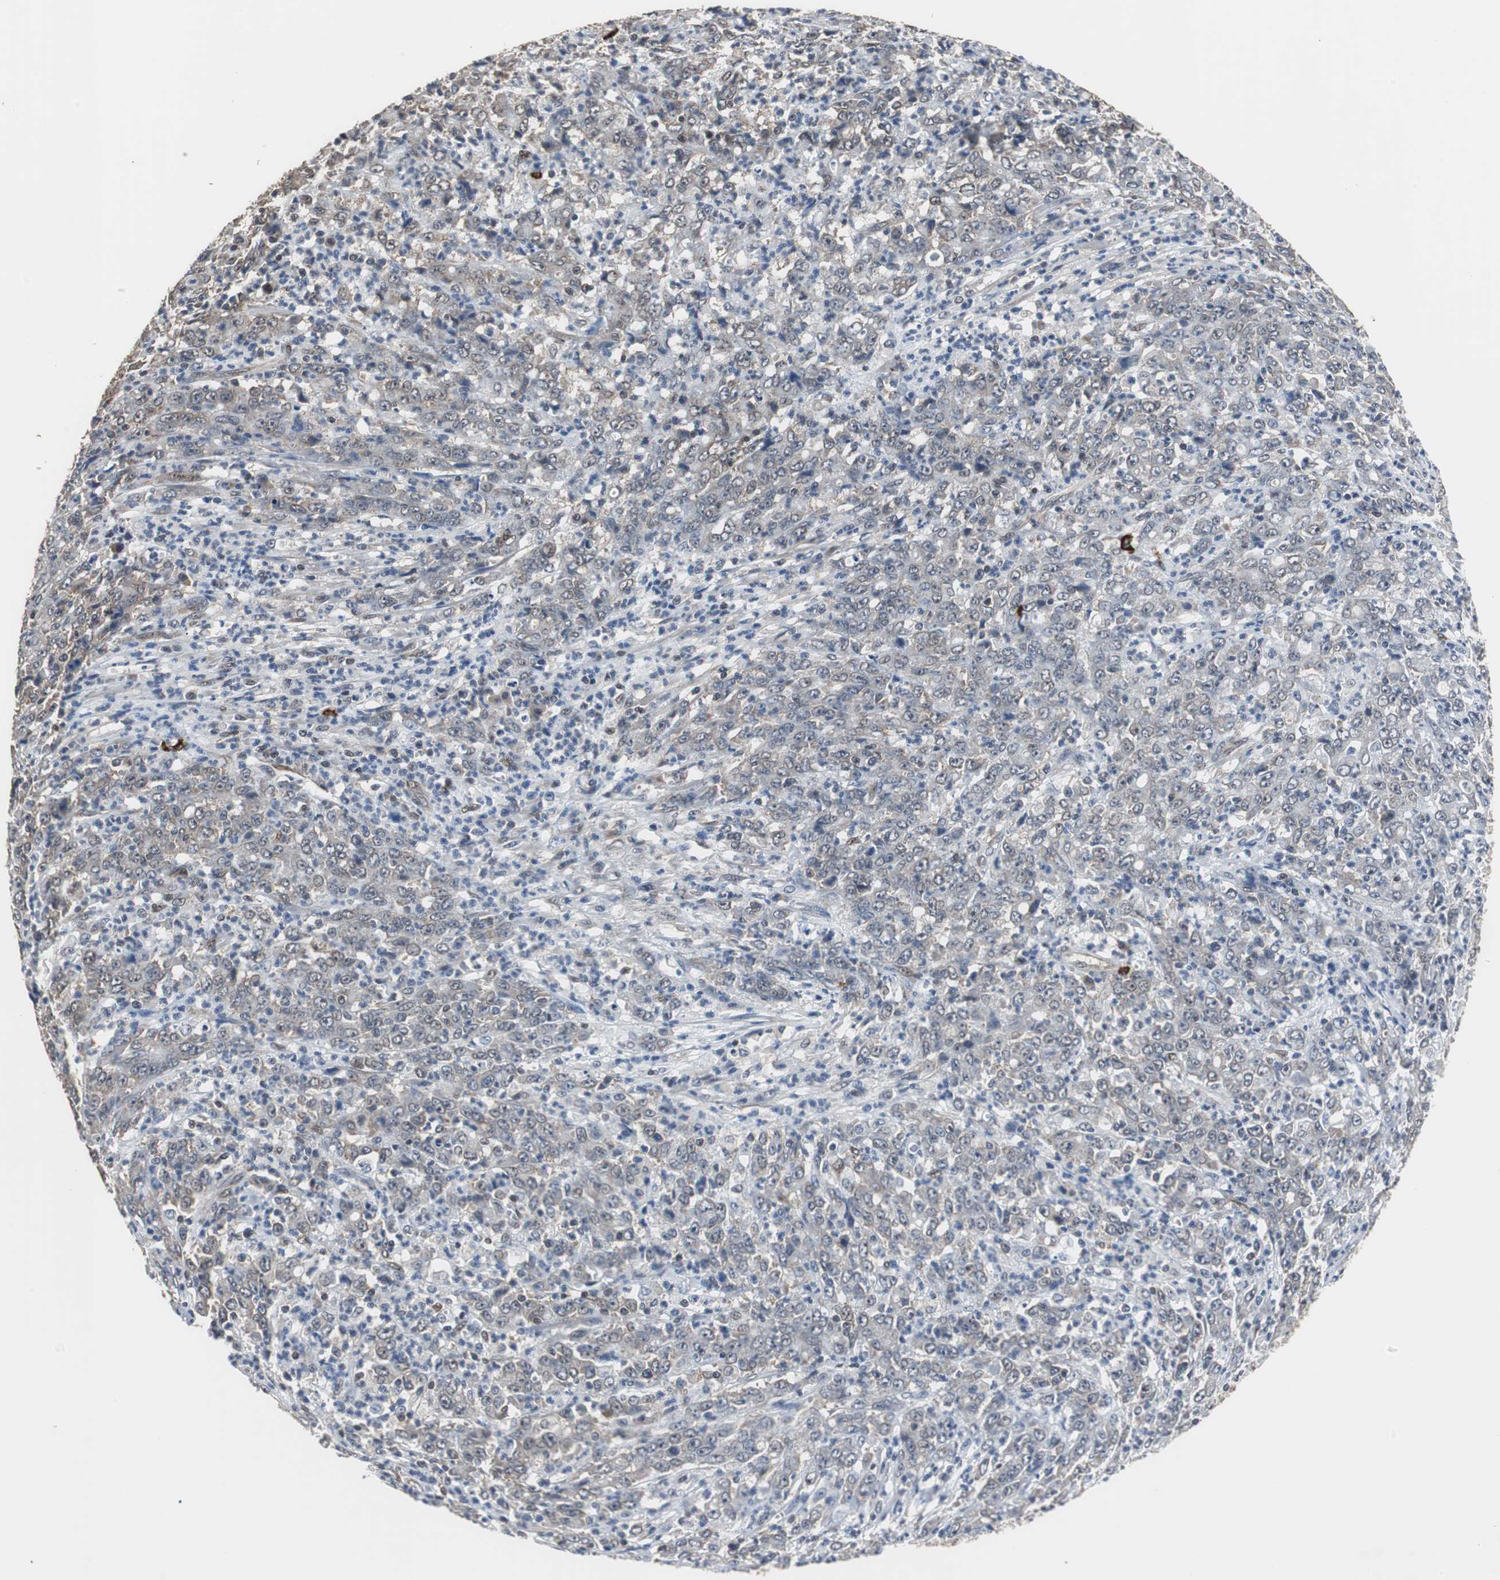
{"staining": {"intensity": "negative", "quantity": "none", "location": "none"}, "tissue": "stomach cancer", "cell_type": "Tumor cells", "image_type": "cancer", "snomed": [{"axis": "morphology", "description": "Adenocarcinoma, NOS"}, {"axis": "topography", "description": "Stomach, lower"}], "caption": "An immunohistochemistry histopathology image of stomach adenocarcinoma is shown. There is no staining in tumor cells of stomach adenocarcinoma. Brightfield microscopy of immunohistochemistry stained with DAB (3,3'-diaminobenzidine) (brown) and hematoxylin (blue), captured at high magnification.", "gene": "ZHX2", "patient": {"sex": "female", "age": 71}}